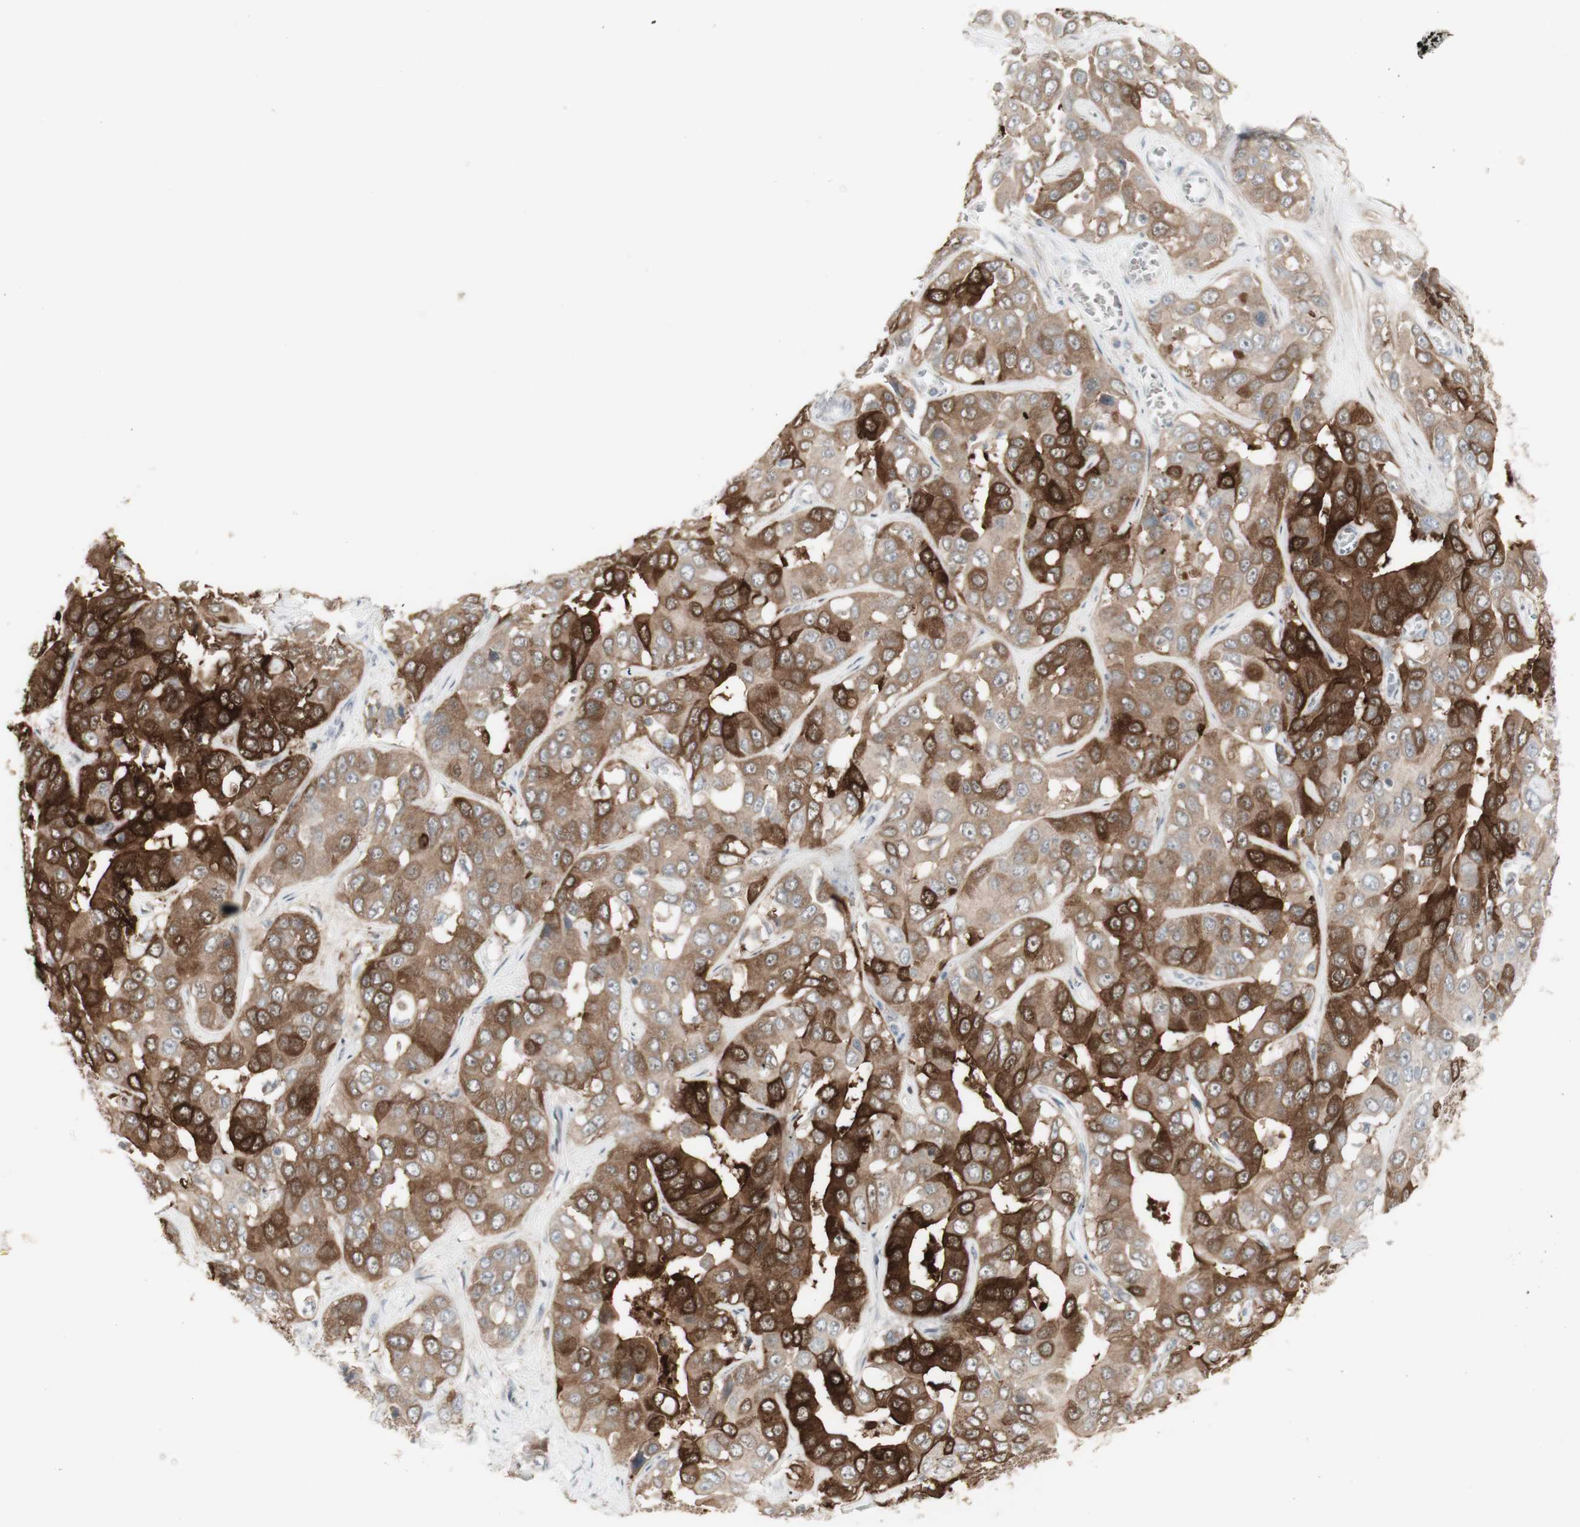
{"staining": {"intensity": "strong", "quantity": ">75%", "location": "cytoplasmic/membranous"}, "tissue": "liver cancer", "cell_type": "Tumor cells", "image_type": "cancer", "snomed": [{"axis": "morphology", "description": "Cholangiocarcinoma"}, {"axis": "topography", "description": "Liver"}], "caption": "Protein analysis of liver cancer tissue displays strong cytoplasmic/membranous positivity in approximately >75% of tumor cells.", "gene": "C1orf116", "patient": {"sex": "female", "age": 52}}